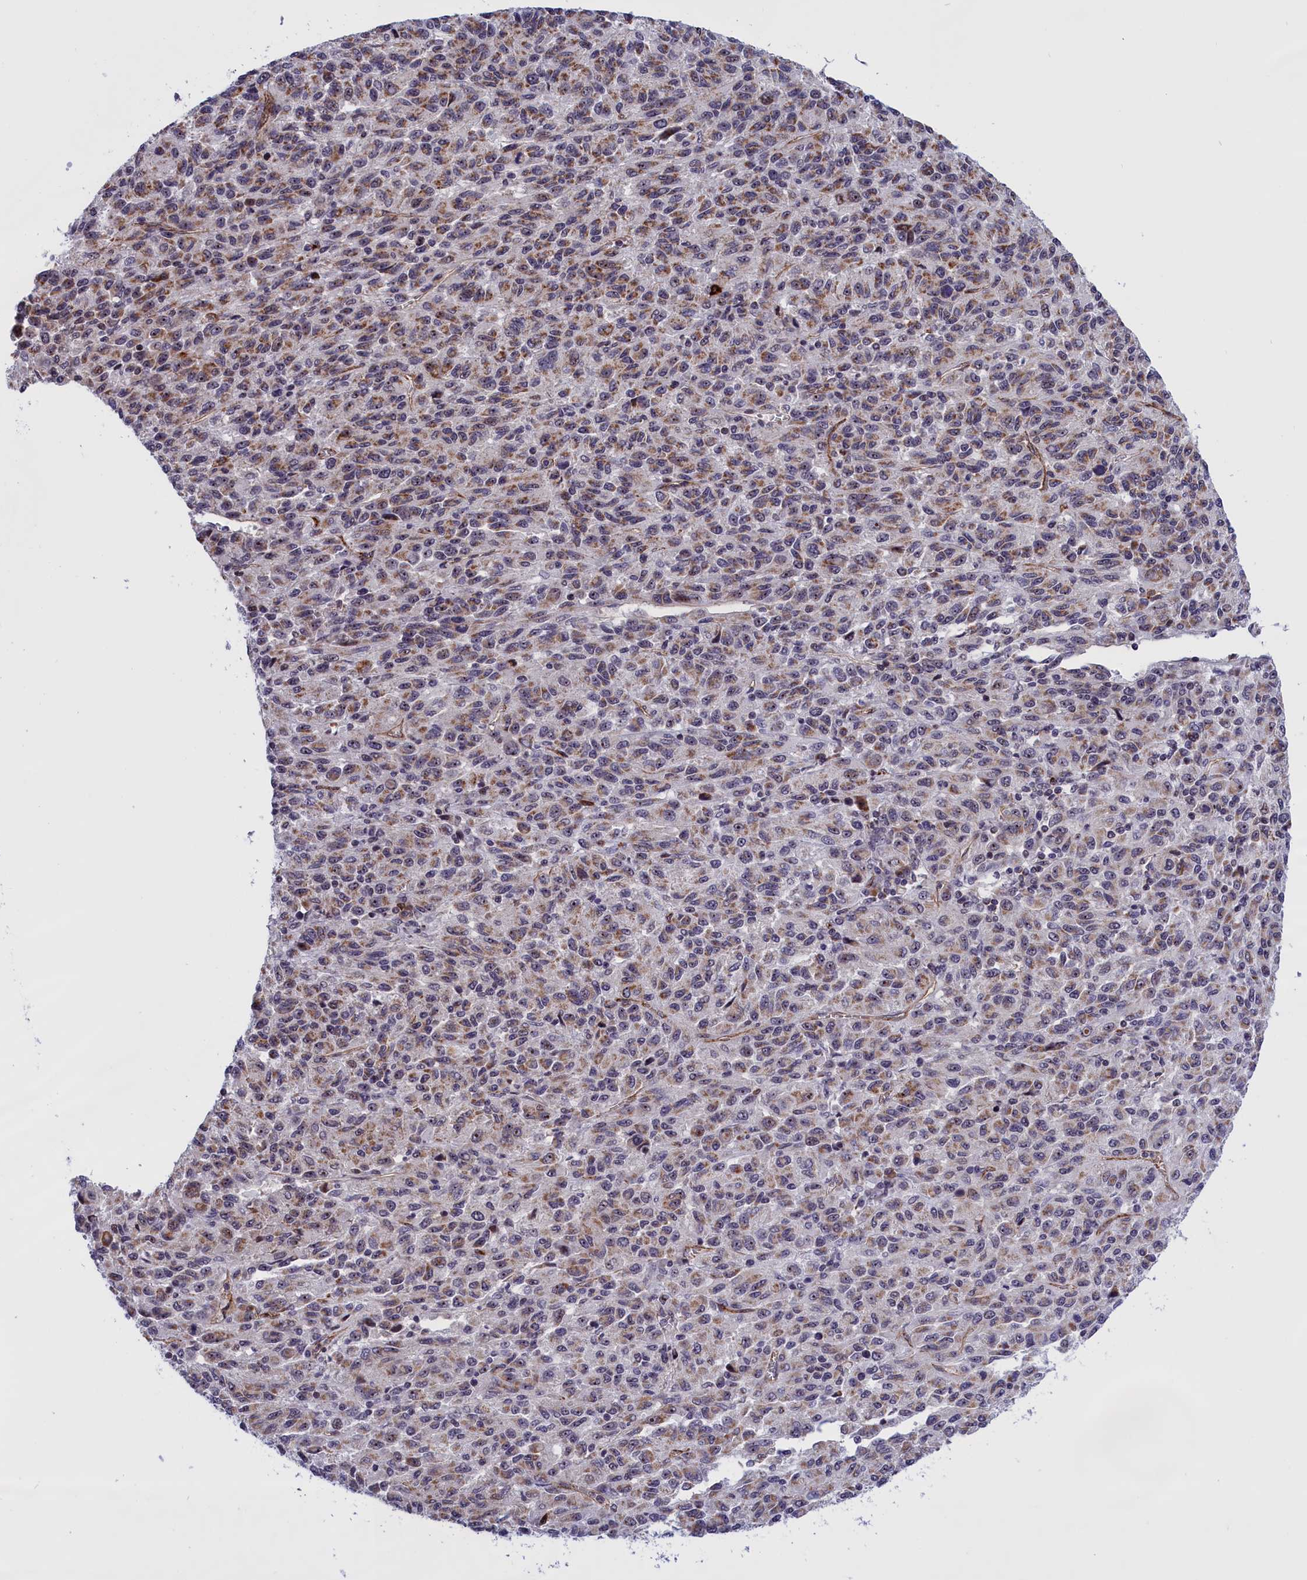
{"staining": {"intensity": "moderate", "quantity": "25%-75%", "location": "cytoplasmic/membranous"}, "tissue": "melanoma", "cell_type": "Tumor cells", "image_type": "cancer", "snomed": [{"axis": "morphology", "description": "Malignant melanoma, Metastatic site"}, {"axis": "topography", "description": "Lung"}], "caption": "Immunohistochemical staining of malignant melanoma (metastatic site) exhibits medium levels of moderate cytoplasmic/membranous expression in approximately 25%-75% of tumor cells. (Stains: DAB in brown, nuclei in blue, Microscopy: brightfield microscopy at high magnification).", "gene": "MPND", "patient": {"sex": "male", "age": 64}}